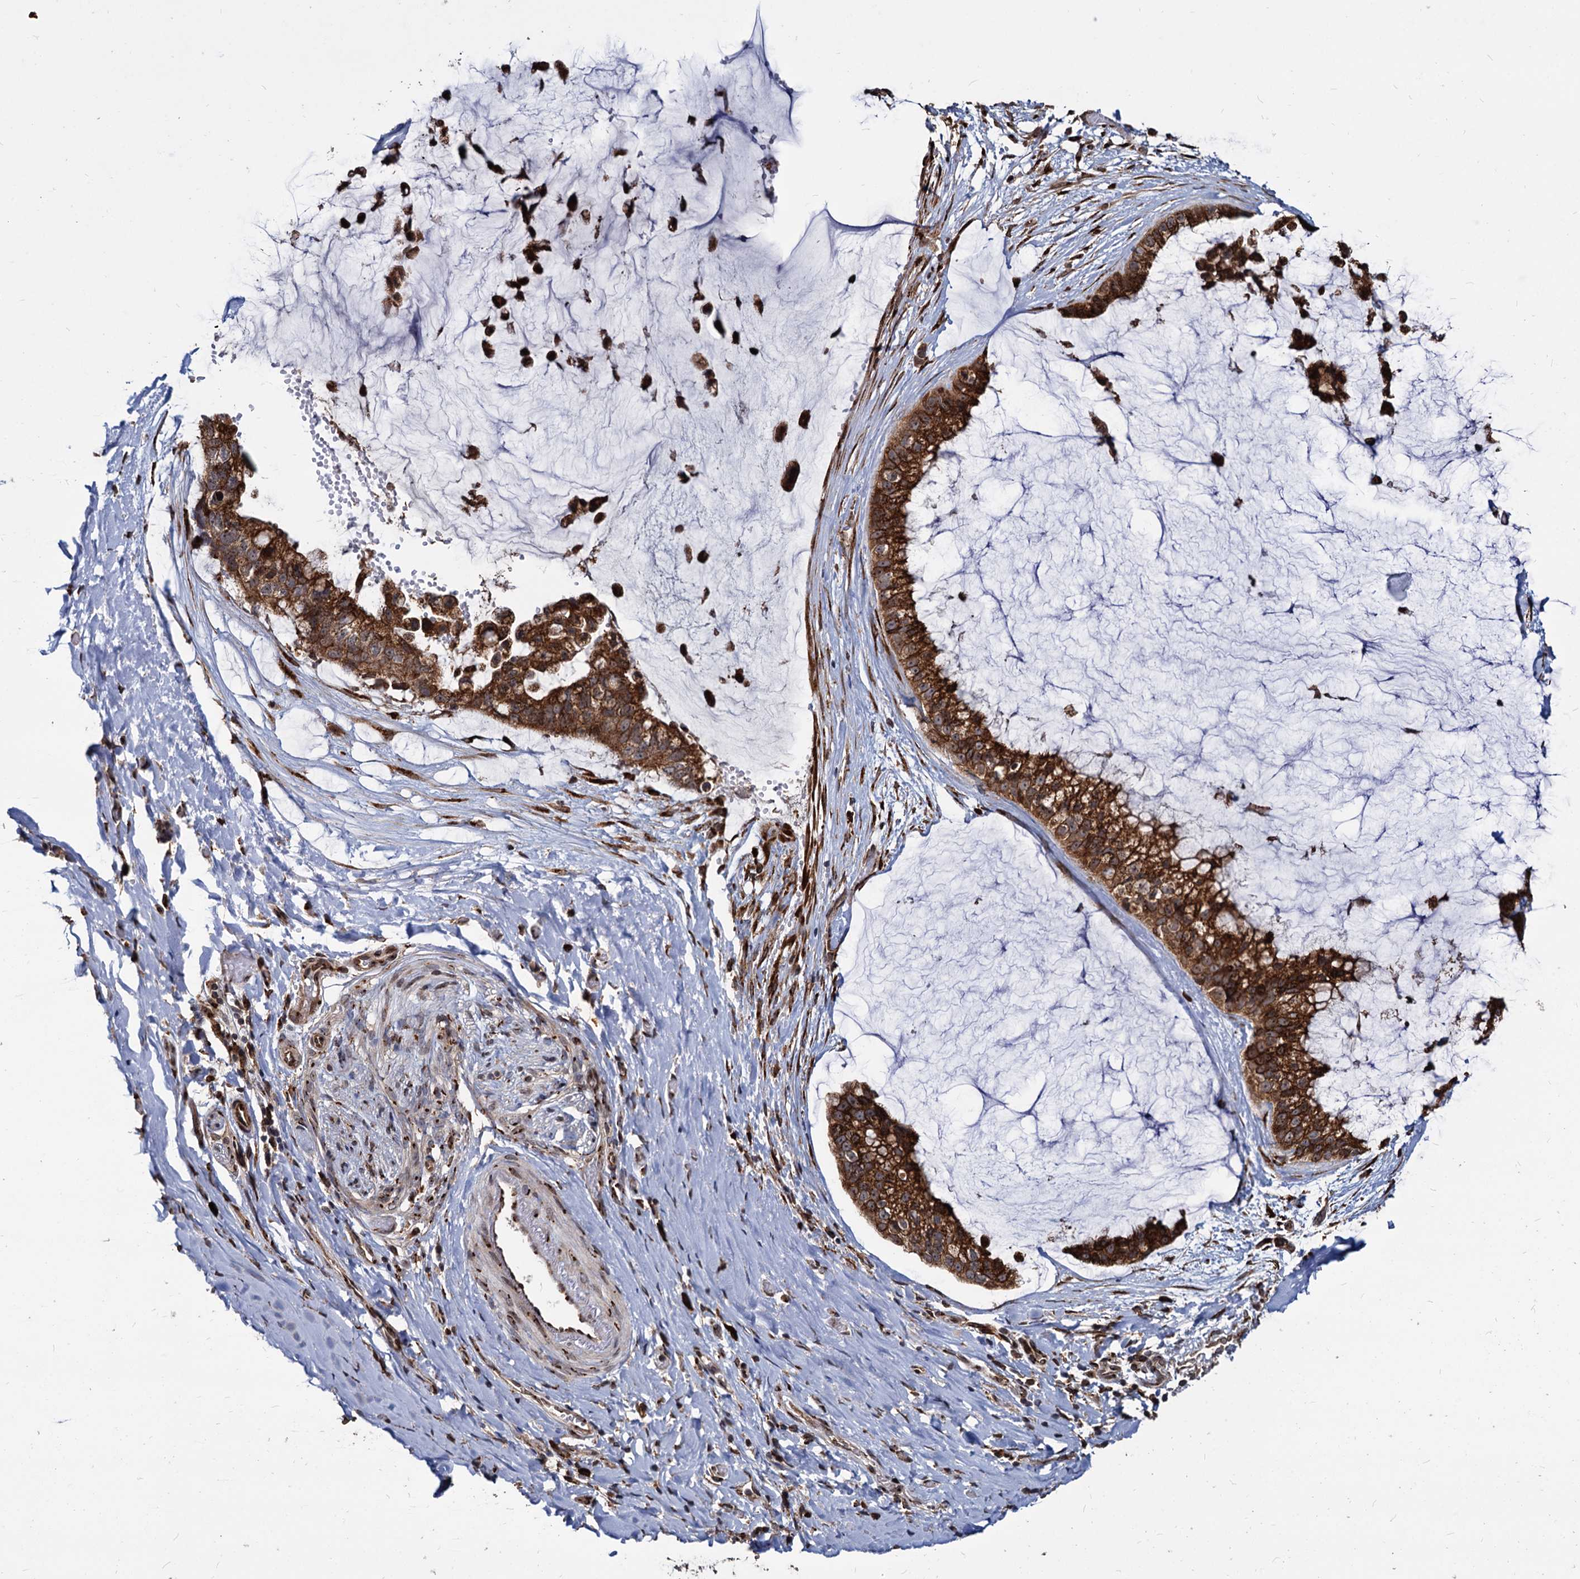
{"staining": {"intensity": "strong", "quantity": ">75%", "location": "cytoplasmic/membranous"}, "tissue": "ovarian cancer", "cell_type": "Tumor cells", "image_type": "cancer", "snomed": [{"axis": "morphology", "description": "Cystadenocarcinoma, mucinous, NOS"}, {"axis": "topography", "description": "Ovary"}], "caption": "A photomicrograph showing strong cytoplasmic/membranous positivity in approximately >75% of tumor cells in mucinous cystadenocarcinoma (ovarian), as visualized by brown immunohistochemical staining.", "gene": "SAAL1", "patient": {"sex": "female", "age": 39}}